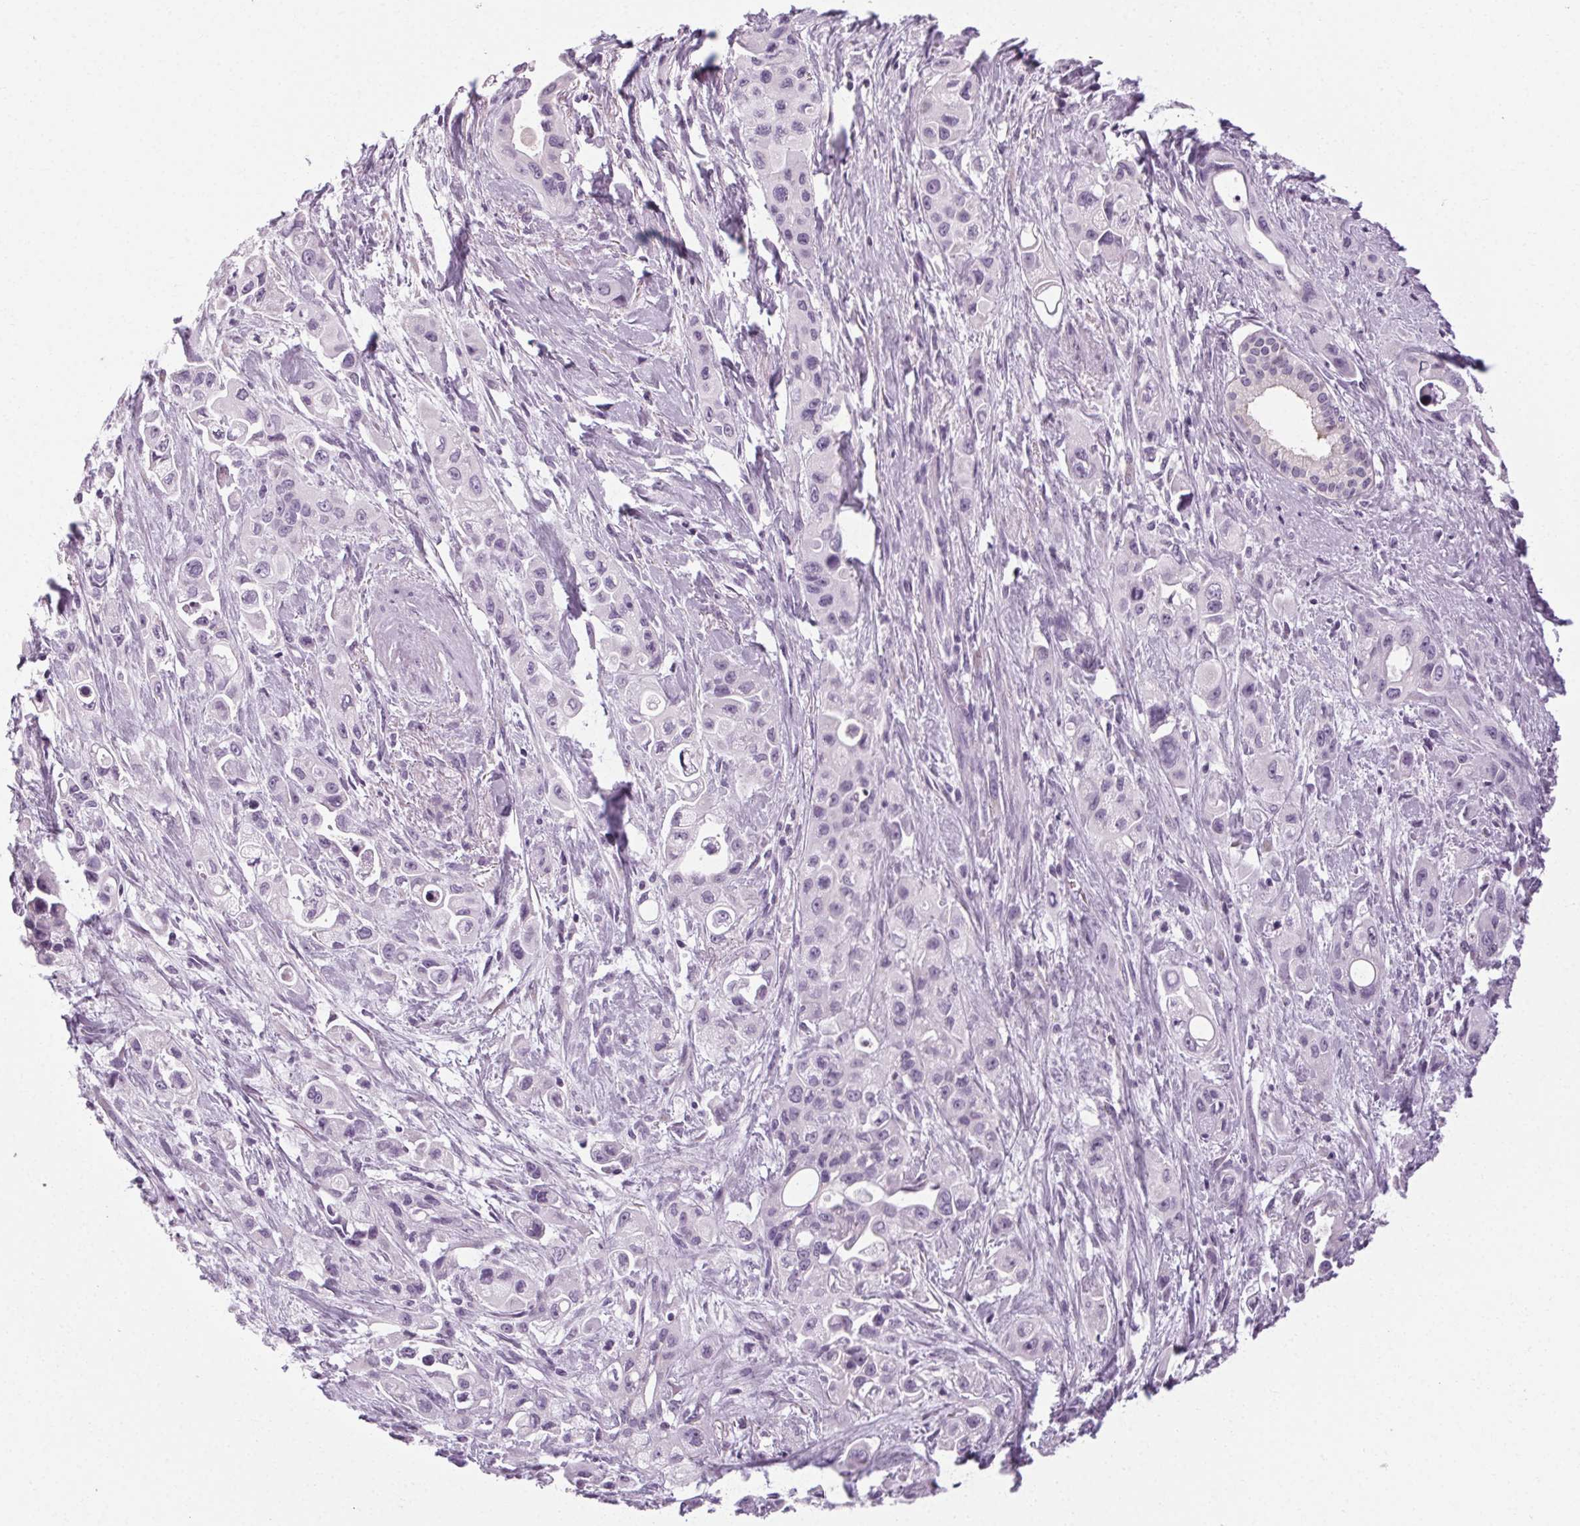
{"staining": {"intensity": "negative", "quantity": "none", "location": "none"}, "tissue": "pancreatic cancer", "cell_type": "Tumor cells", "image_type": "cancer", "snomed": [{"axis": "morphology", "description": "Adenocarcinoma, NOS"}, {"axis": "topography", "description": "Pancreas"}], "caption": "An IHC micrograph of adenocarcinoma (pancreatic) is shown. There is no staining in tumor cells of adenocarcinoma (pancreatic).", "gene": "POMC", "patient": {"sex": "female", "age": 66}}